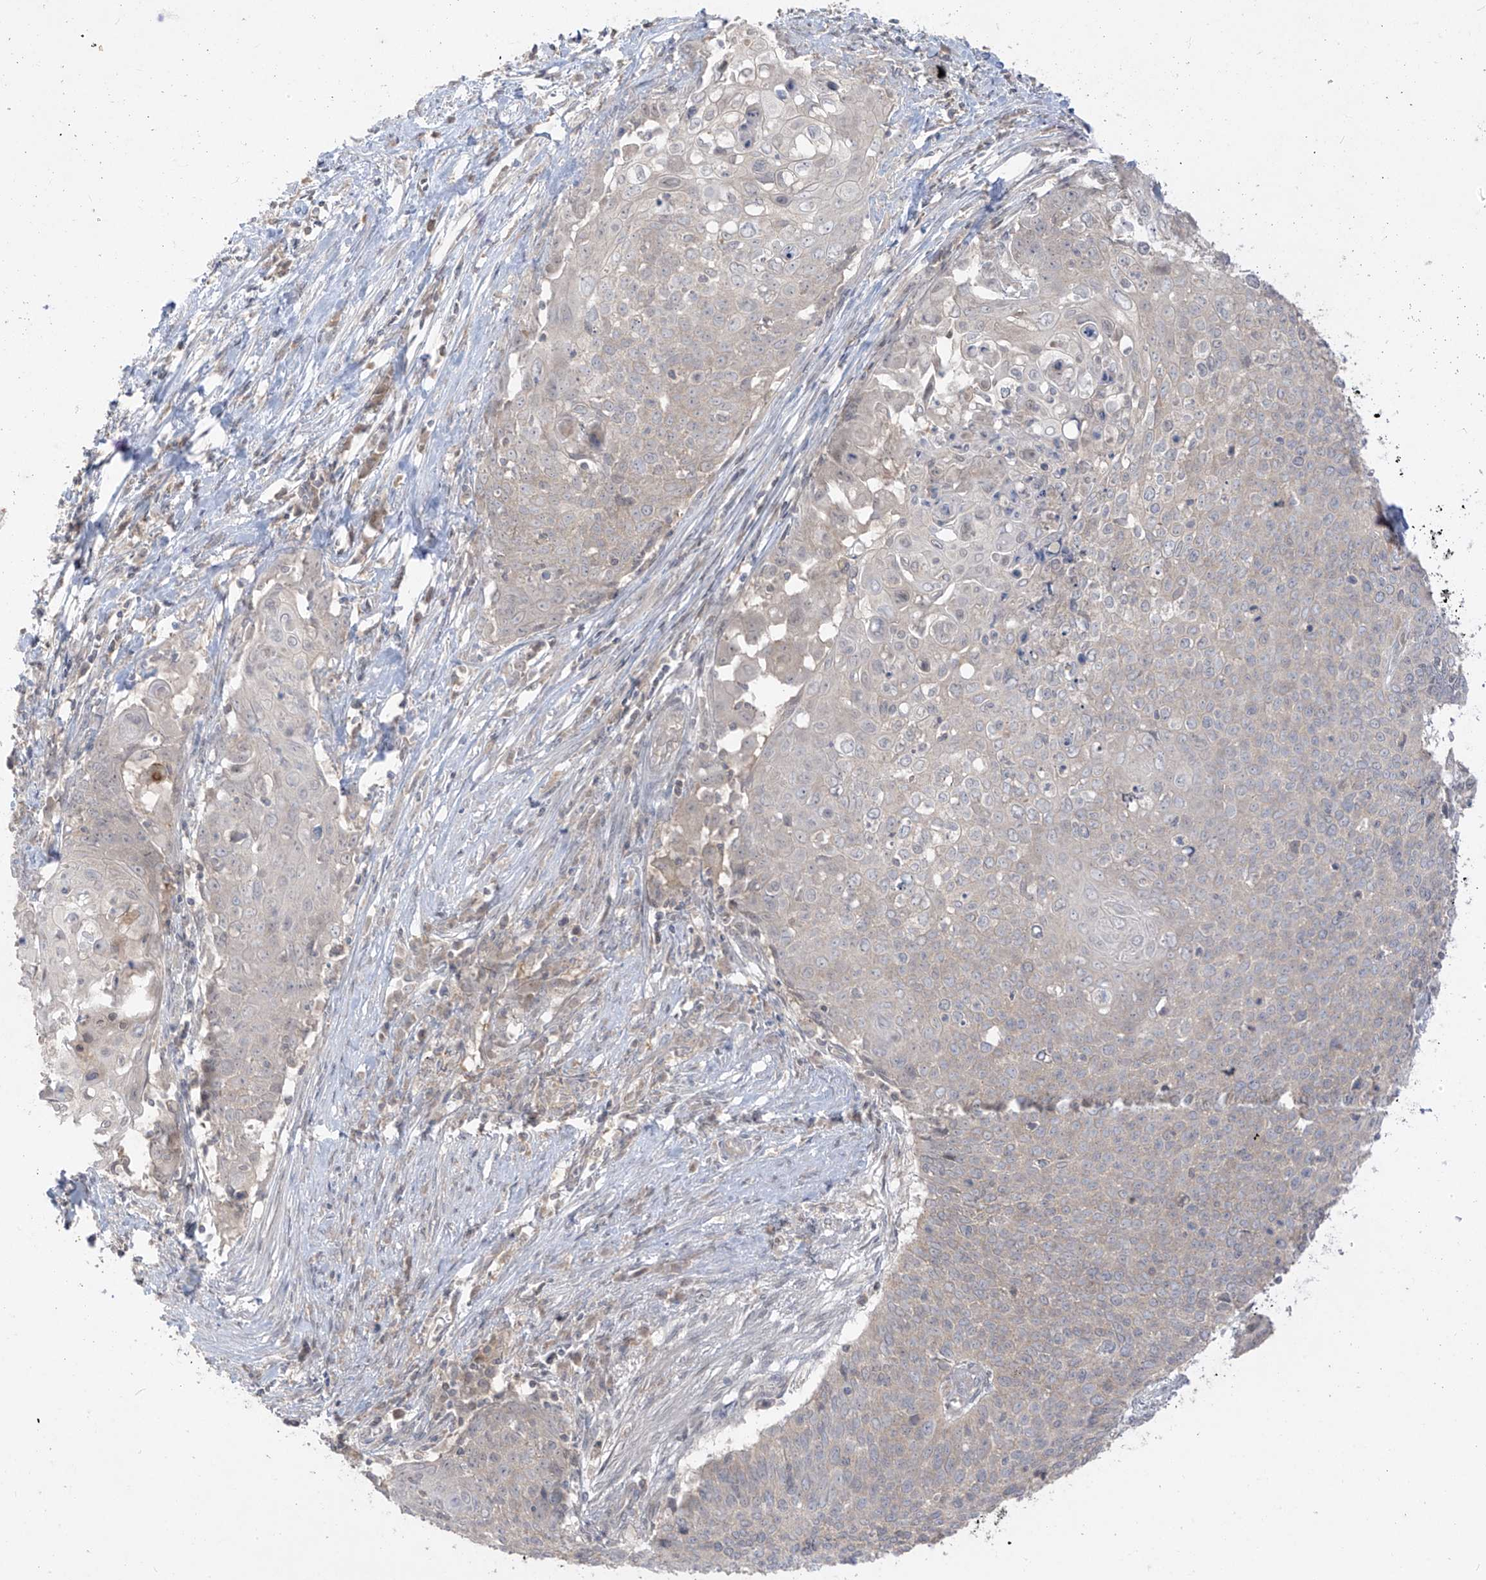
{"staining": {"intensity": "negative", "quantity": "none", "location": "none"}, "tissue": "cervical cancer", "cell_type": "Tumor cells", "image_type": "cancer", "snomed": [{"axis": "morphology", "description": "Squamous cell carcinoma, NOS"}, {"axis": "topography", "description": "Cervix"}], "caption": "Tumor cells show no significant protein expression in cervical cancer.", "gene": "ANGEL2", "patient": {"sex": "female", "age": 39}}